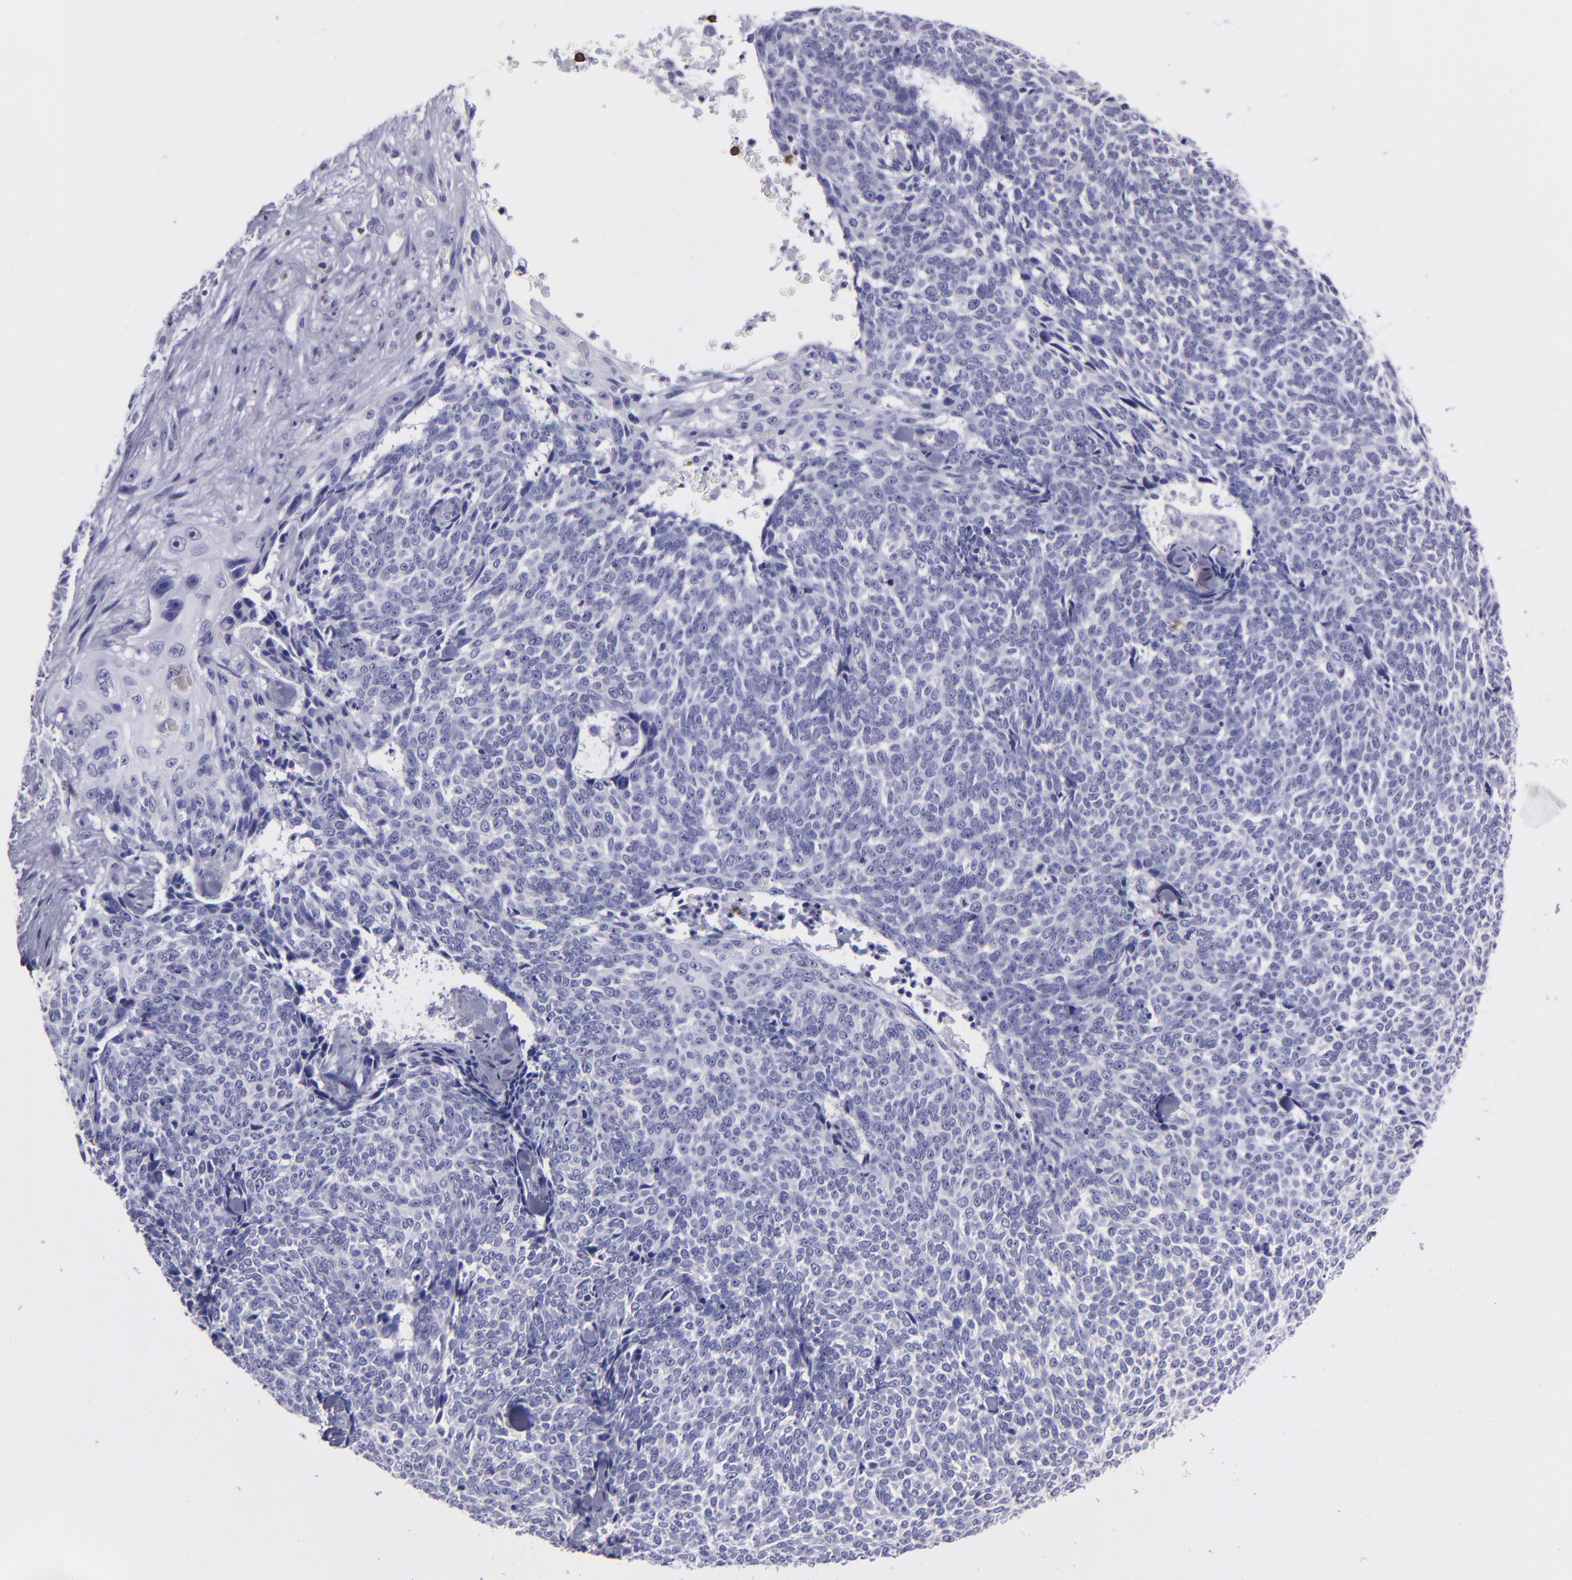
{"staining": {"intensity": "negative", "quantity": "none", "location": "none"}, "tissue": "skin cancer", "cell_type": "Tumor cells", "image_type": "cancer", "snomed": [{"axis": "morphology", "description": "Basal cell carcinoma"}, {"axis": "topography", "description": "Skin"}], "caption": "There is no significant staining in tumor cells of skin cancer.", "gene": "CD6", "patient": {"sex": "female", "age": 89}}